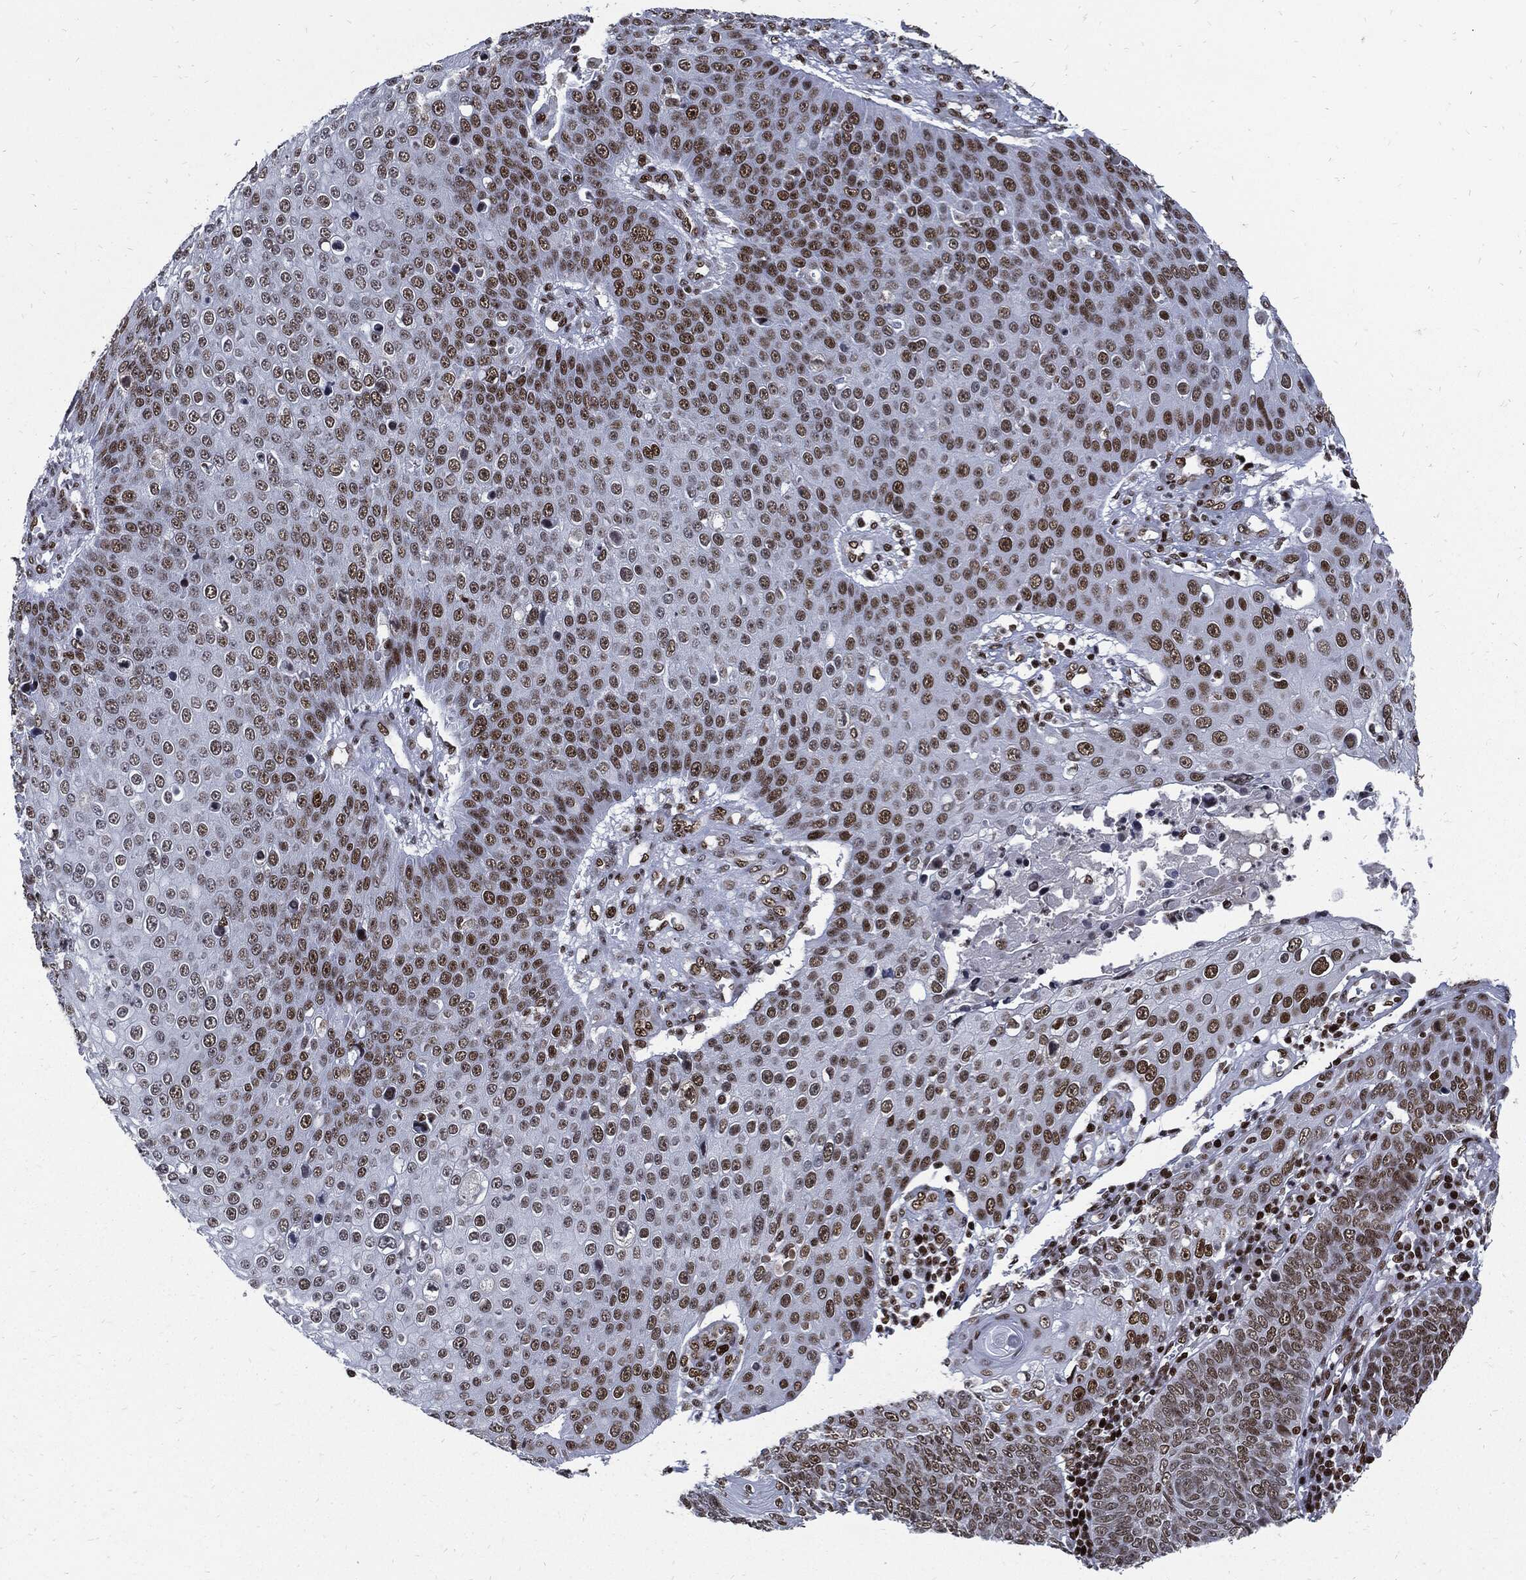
{"staining": {"intensity": "moderate", "quantity": "<25%", "location": "nuclear"}, "tissue": "skin cancer", "cell_type": "Tumor cells", "image_type": "cancer", "snomed": [{"axis": "morphology", "description": "Squamous cell carcinoma, NOS"}, {"axis": "topography", "description": "Skin"}], "caption": "High-magnification brightfield microscopy of skin cancer stained with DAB (brown) and counterstained with hematoxylin (blue). tumor cells exhibit moderate nuclear staining is identified in approximately<25% of cells.", "gene": "TERF2", "patient": {"sex": "male", "age": 71}}